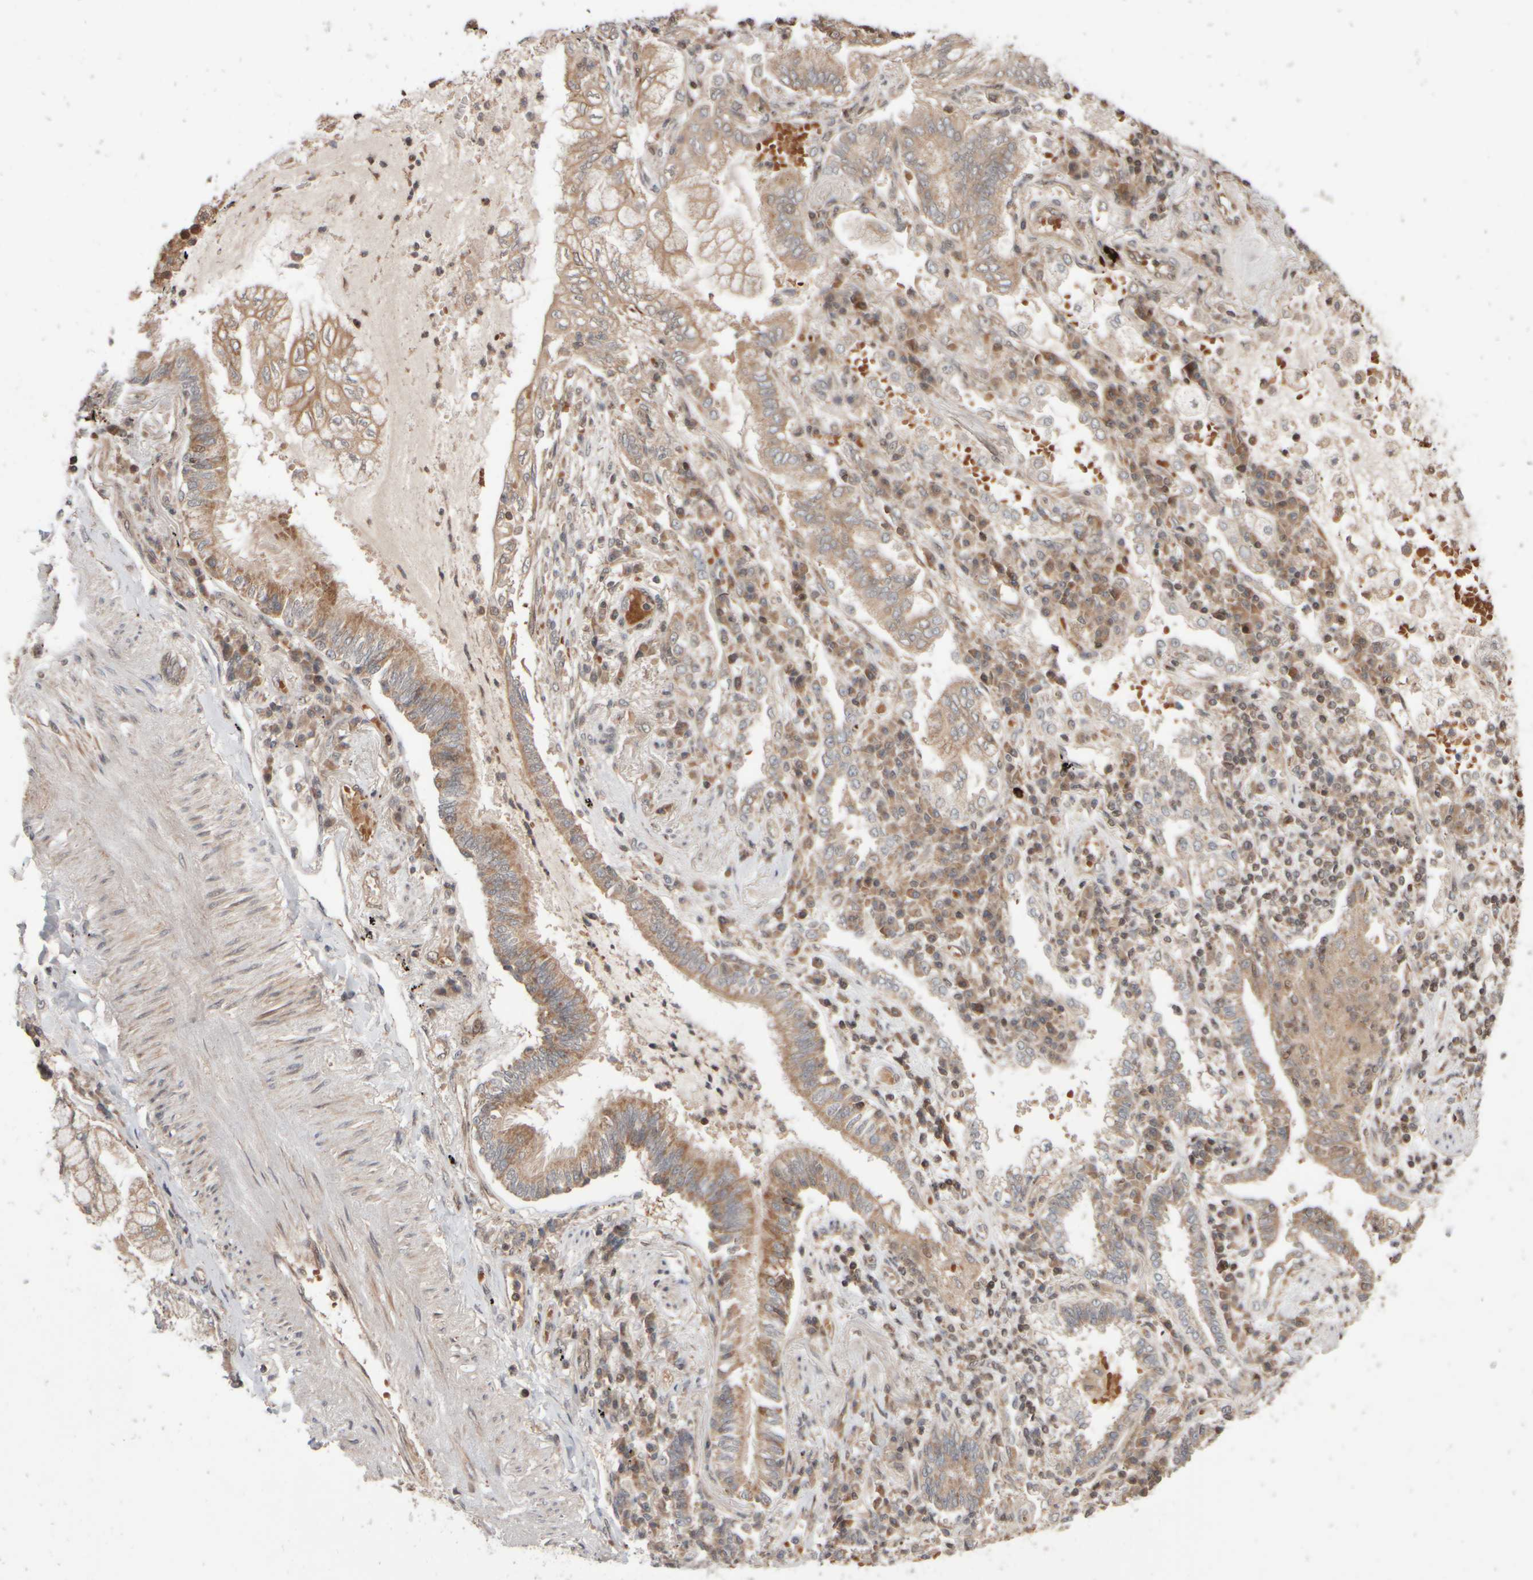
{"staining": {"intensity": "weak", "quantity": ">75%", "location": "cytoplasmic/membranous"}, "tissue": "lung cancer", "cell_type": "Tumor cells", "image_type": "cancer", "snomed": [{"axis": "morphology", "description": "Adenocarcinoma, NOS"}, {"axis": "topography", "description": "Lung"}], "caption": "Immunohistochemical staining of human lung cancer (adenocarcinoma) displays low levels of weak cytoplasmic/membranous protein expression in about >75% of tumor cells.", "gene": "ABHD11", "patient": {"sex": "female", "age": 70}}